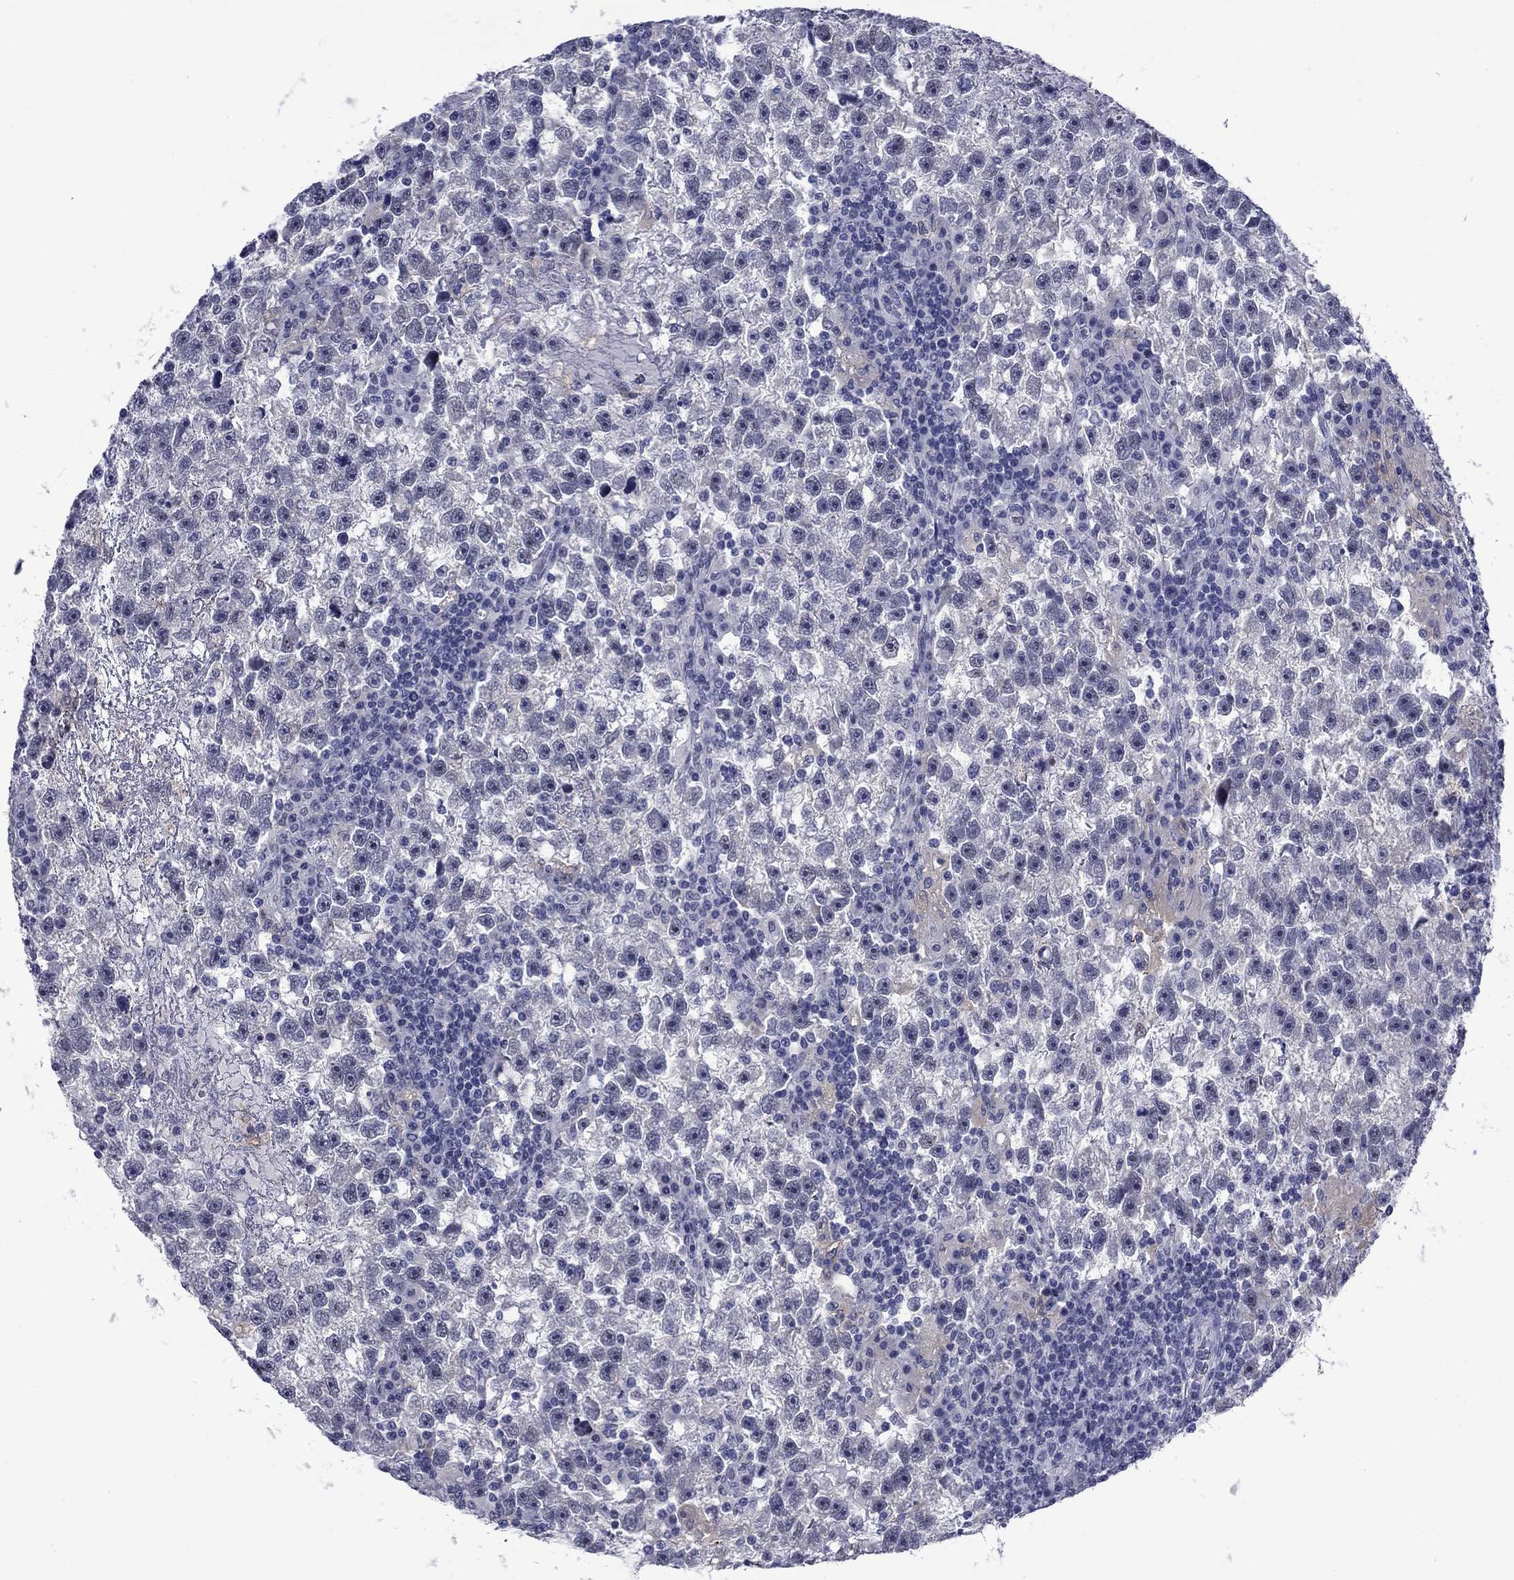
{"staining": {"intensity": "negative", "quantity": "none", "location": "none"}, "tissue": "testis cancer", "cell_type": "Tumor cells", "image_type": "cancer", "snomed": [{"axis": "morphology", "description": "Seminoma, NOS"}, {"axis": "topography", "description": "Testis"}], "caption": "Human testis cancer stained for a protein using IHC shows no positivity in tumor cells.", "gene": "BCL2L14", "patient": {"sex": "male", "age": 47}}